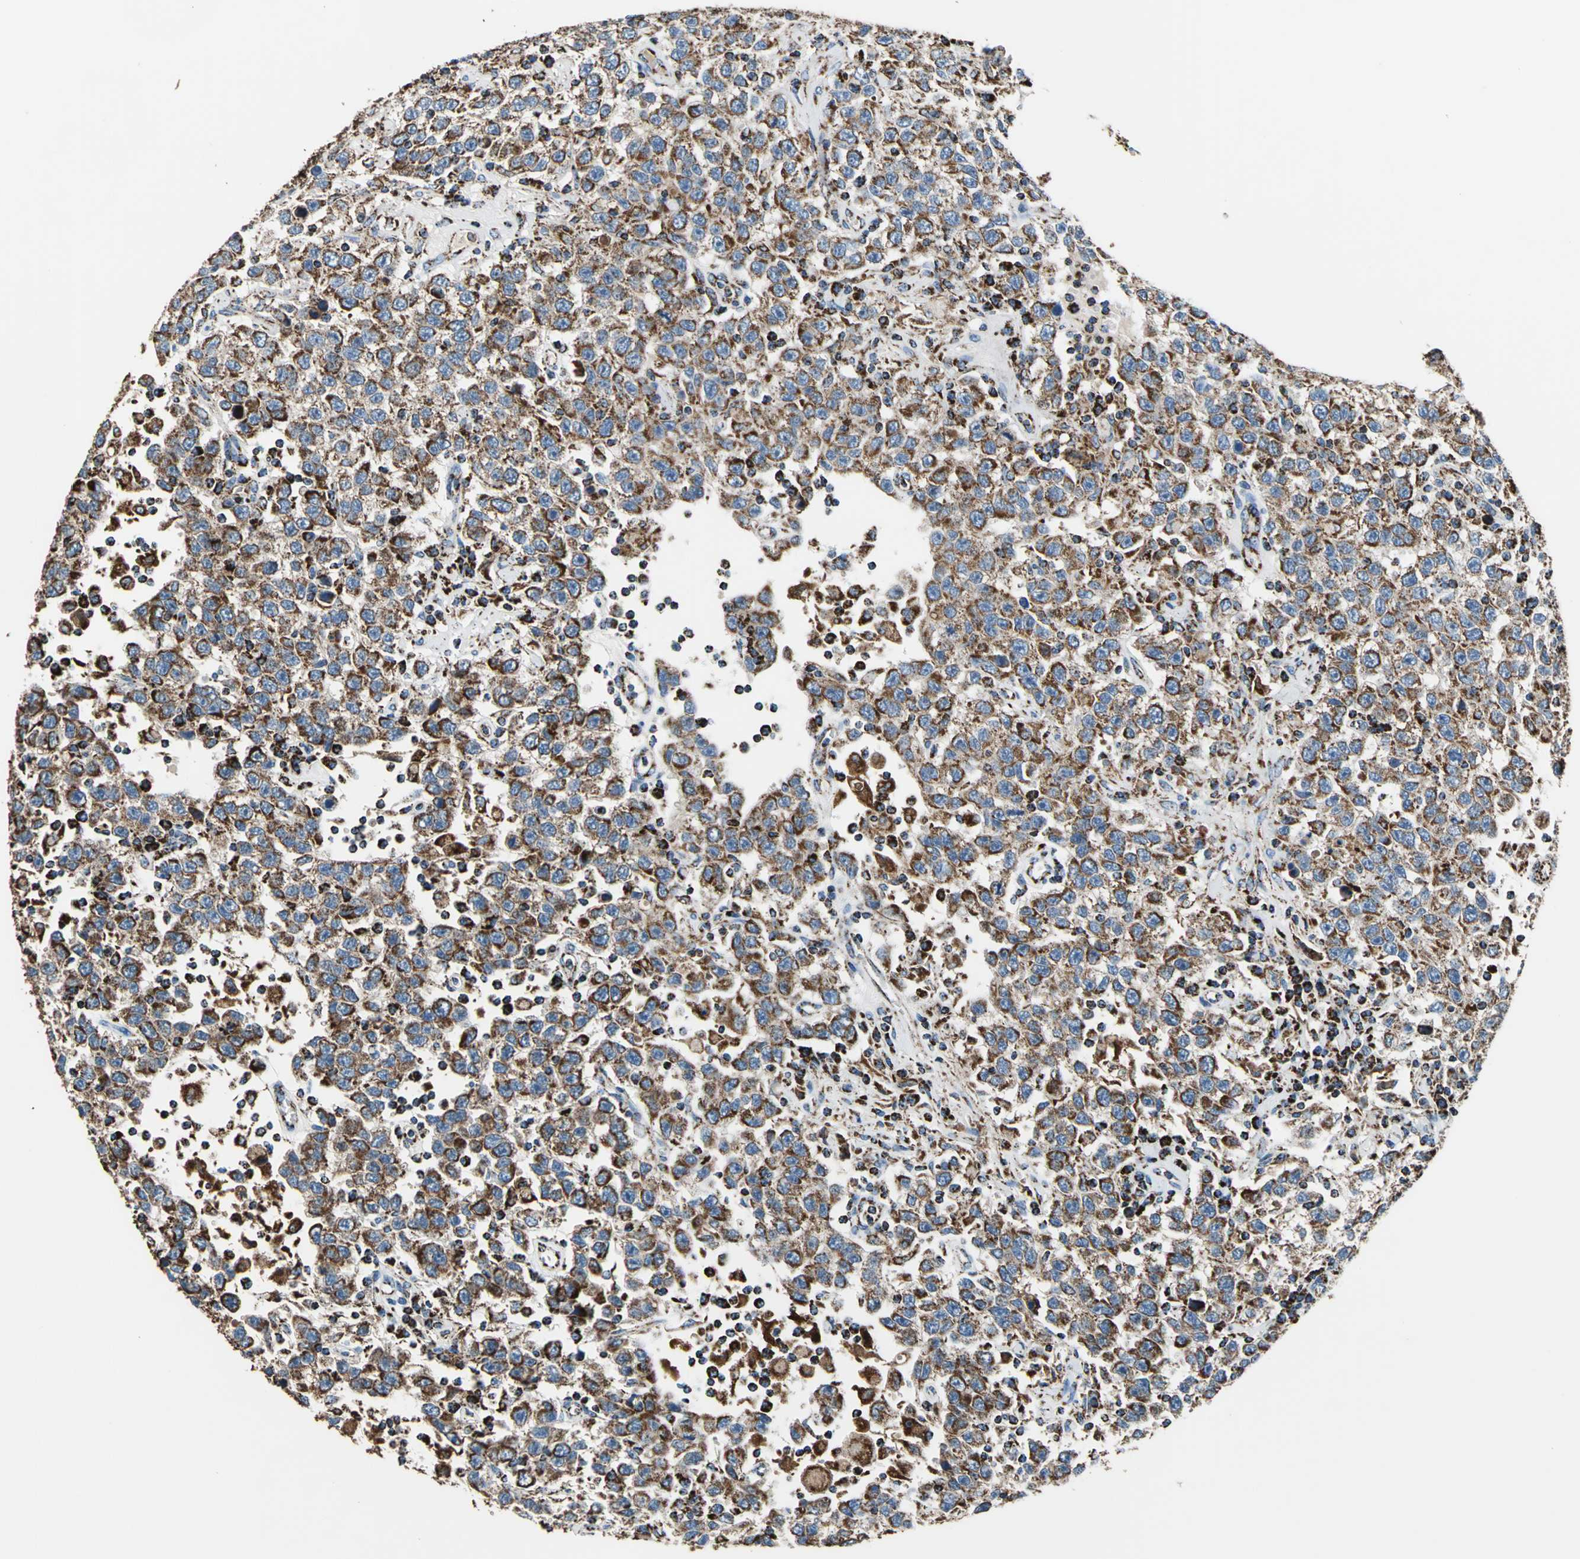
{"staining": {"intensity": "strong", "quantity": ">75%", "location": "cytoplasmic/membranous"}, "tissue": "testis cancer", "cell_type": "Tumor cells", "image_type": "cancer", "snomed": [{"axis": "morphology", "description": "Seminoma, NOS"}, {"axis": "topography", "description": "Testis"}], "caption": "Protein staining of testis cancer tissue shows strong cytoplasmic/membranous positivity in about >75% of tumor cells.", "gene": "ECH1", "patient": {"sex": "male", "age": 41}}